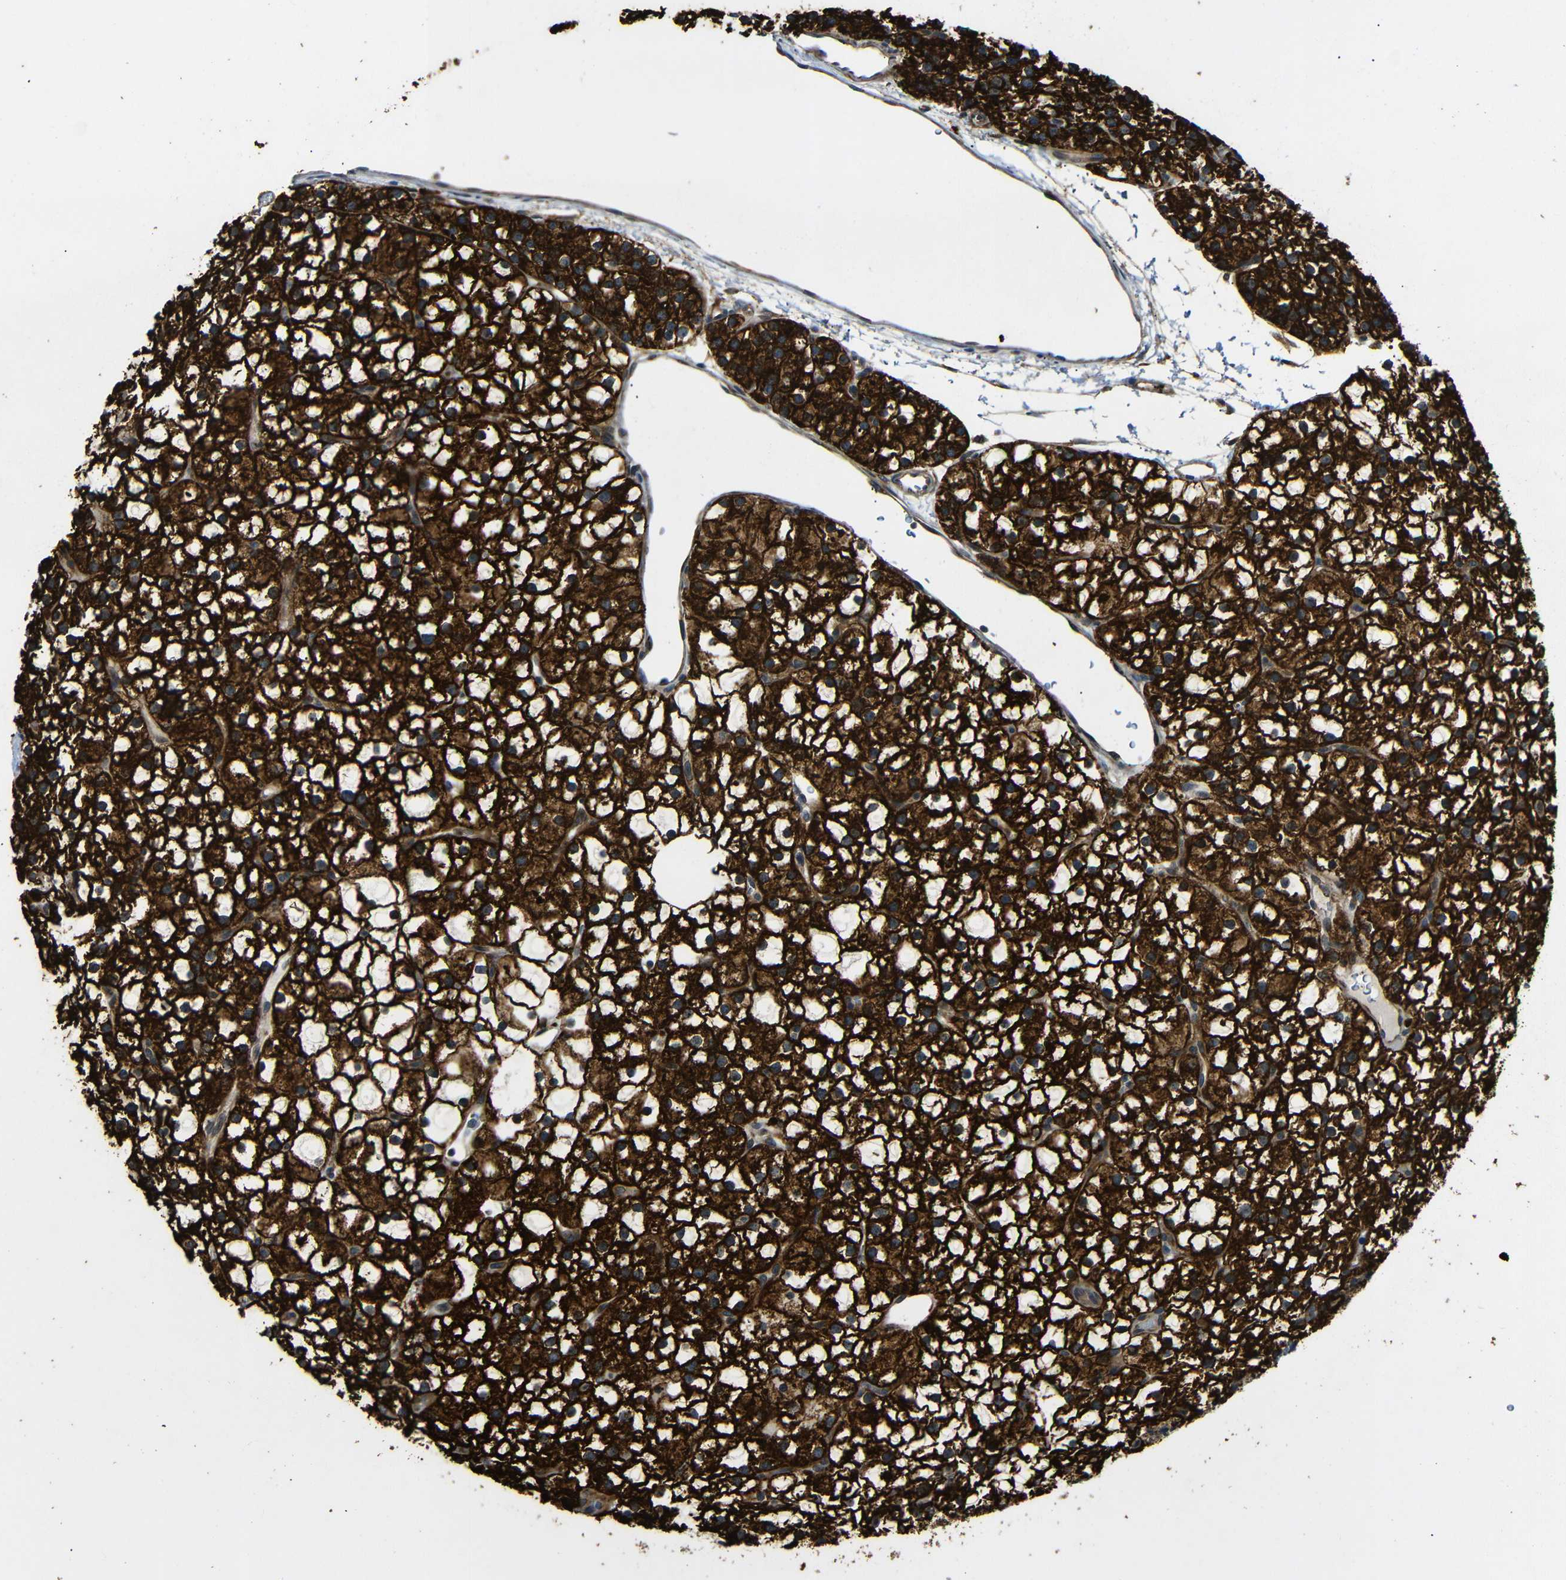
{"staining": {"intensity": "strong", "quantity": ">75%", "location": "cytoplasmic/membranous"}, "tissue": "parathyroid gland", "cell_type": "Glandular cells", "image_type": "normal", "snomed": [{"axis": "morphology", "description": "Normal tissue, NOS"}, {"axis": "morphology", "description": "Adenoma, NOS"}, {"axis": "topography", "description": "Parathyroid gland"}], "caption": "Unremarkable parathyroid gland demonstrates strong cytoplasmic/membranous staining in approximately >75% of glandular cells (IHC, brightfield microscopy, high magnification)..", "gene": "KANK4", "patient": {"sex": "female", "age": 70}}